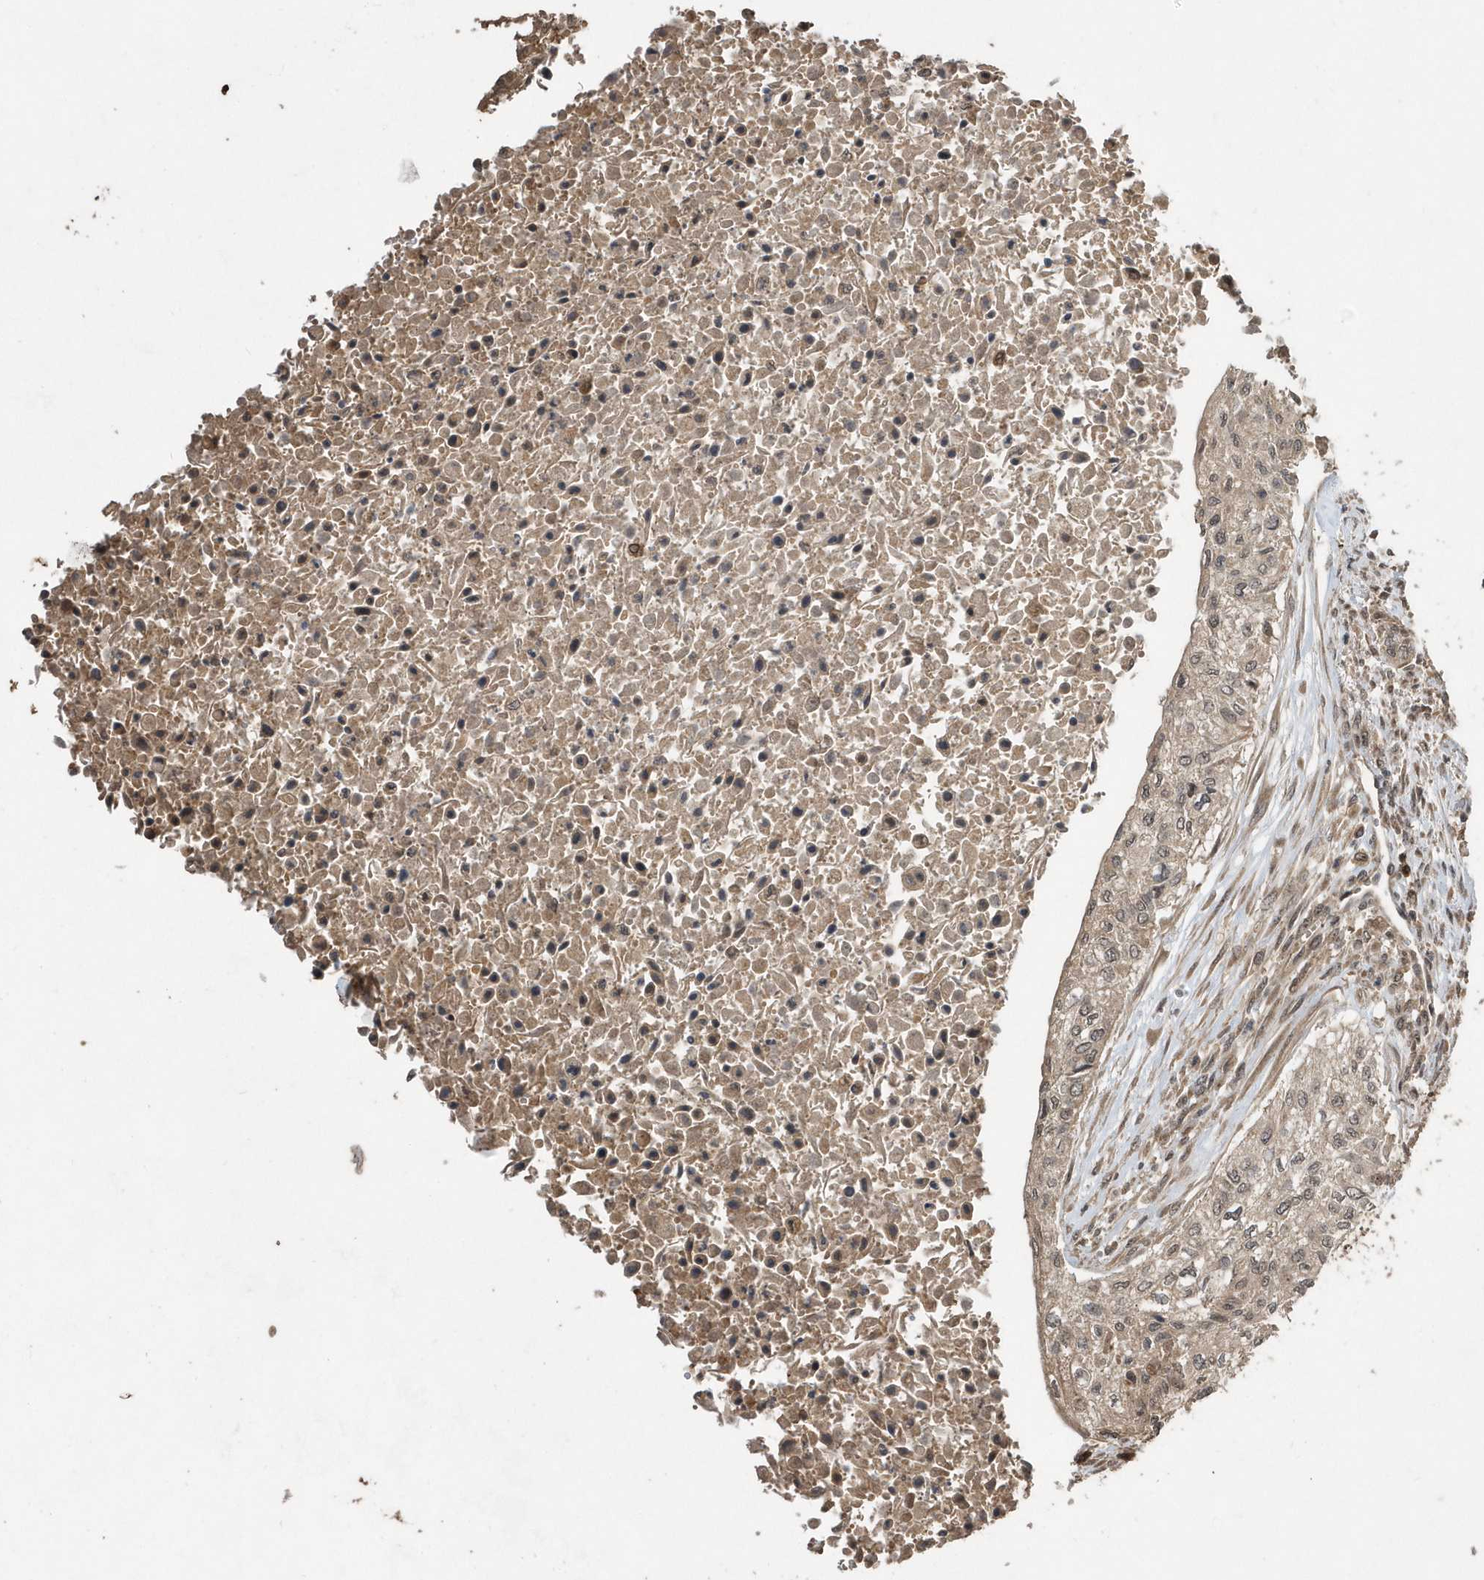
{"staining": {"intensity": "weak", "quantity": ">75%", "location": "cytoplasmic/membranous,nuclear"}, "tissue": "urothelial cancer", "cell_type": "Tumor cells", "image_type": "cancer", "snomed": [{"axis": "morphology", "description": "Urothelial carcinoma, High grade"}, {"axis": "topography", "description": "Urinary bladder"}], "caption": "Immunohistochemistry (IHC) image of neoplastic tissue: urothelial cancer stained using immunohistochemistry (IHC) demonstrates low levels of weak protein expression localized specifically in the cytoplasmic/membranous and nuclear of tumor cells, appearing as a cytoplasmic/membranous and nuclear brown color.", "gene": "WASHC5", "patient": {"sex": "male", "age": 35}}